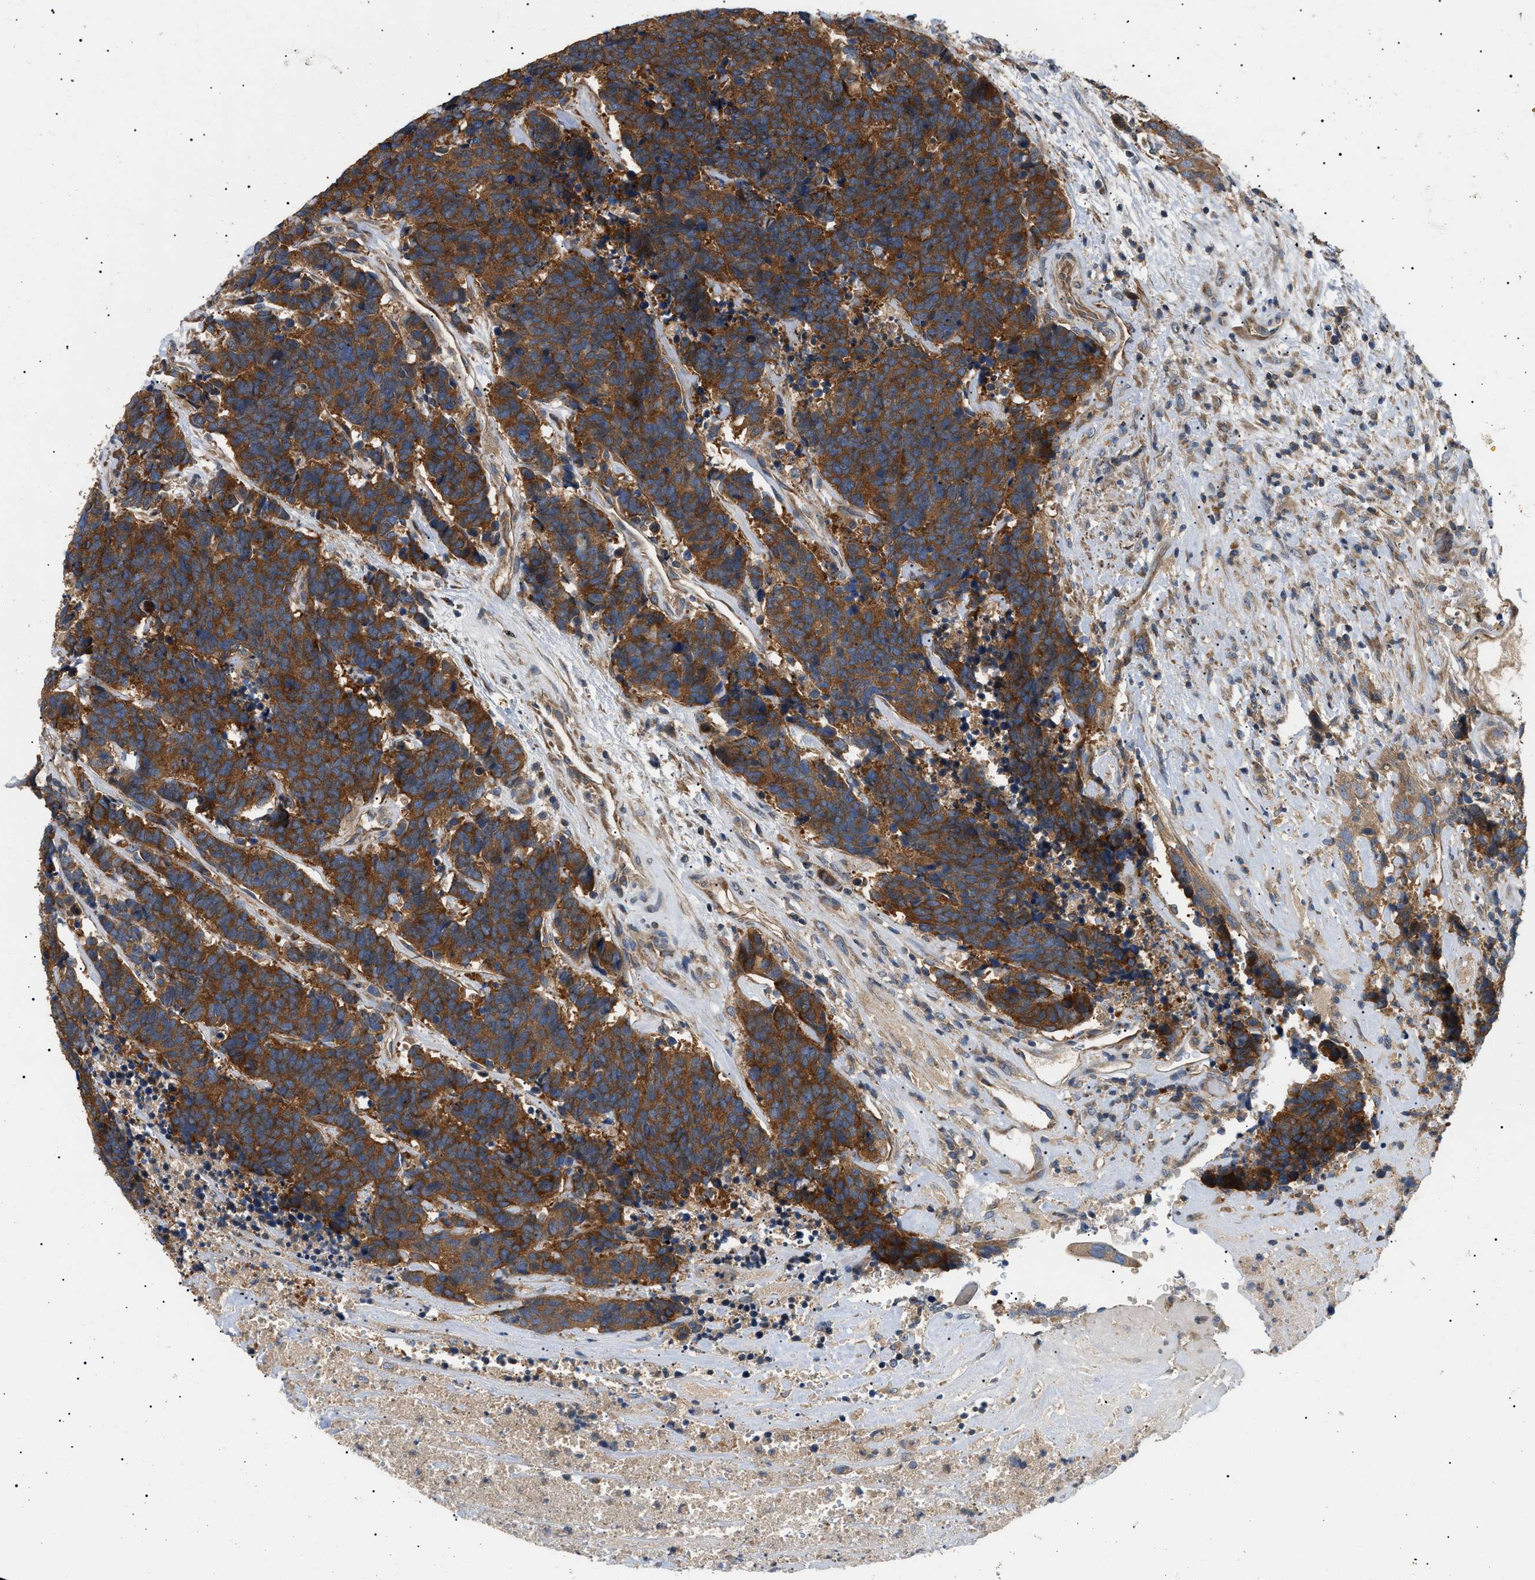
{"staining": {"intensity": "strong", "quantity": ">75%", "location": "cytoplasmic/membranous"}, "tissue": "carcinoid", "cell_type": "Tumor cells", "image_type": "cancer", "snomed": [{"axis": "morphology", "description": "Carcinoma, NOS"}, {"axis": "morphology", "description": "Carcinoid, malignant, NOS"}, {"axis": "topography", "description": "Urinary bladder"}], "caption": "An immunohistochemistry (IHC) micrograph of neoplastic tissue is shown. Protein staining in brown shows strong cytoplasmic/membranous positivity in carcinoid within tumor cells.", "gene": "PPM1B", "patient": {"sex": "male", "age": 57}}